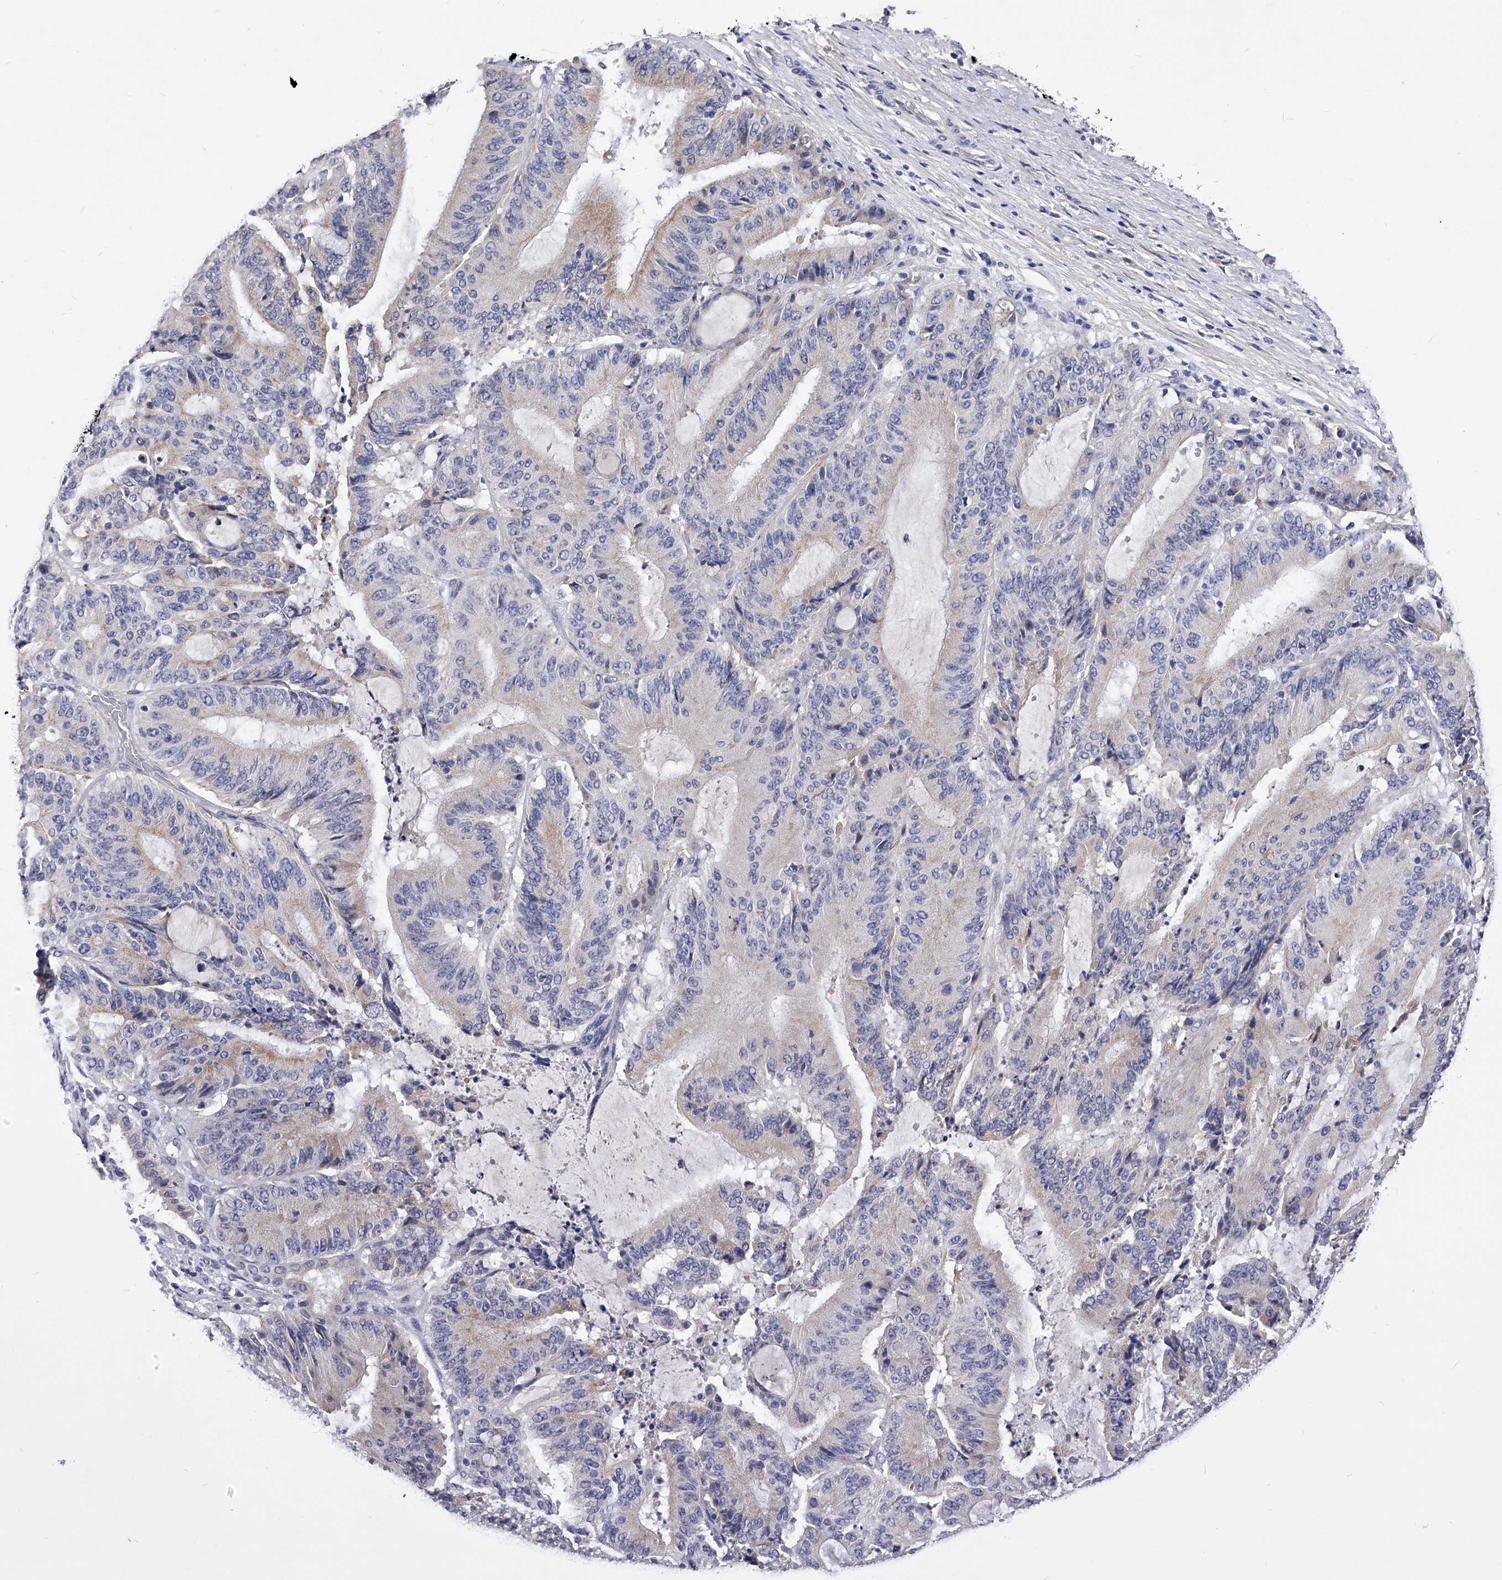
{"staining": {"intensity": "weak", "quantity": "<25%", "location": "cytoplasmic/membranous"}, "tissue": "liver cancer", "cell_type": "Tumor cells", "image_type": "cancer", "snomed": [{"axis": "morphology", "description": "Normal tissue, NOS"}, {"axis": "morphology", "description": "Cholangiocarcinoma"}, {"axis": "topography", "description": "Liver"}, {"axis": "topography", "description": "Peripheral nerve tissue"}], "caption": "DAB immunohistochemical staining of liver cholangiocarcinoma demonstrates no significant staining in tumor cells.", "gene": "ZNF529", "patient": {"sex": "female", "age": 73}}